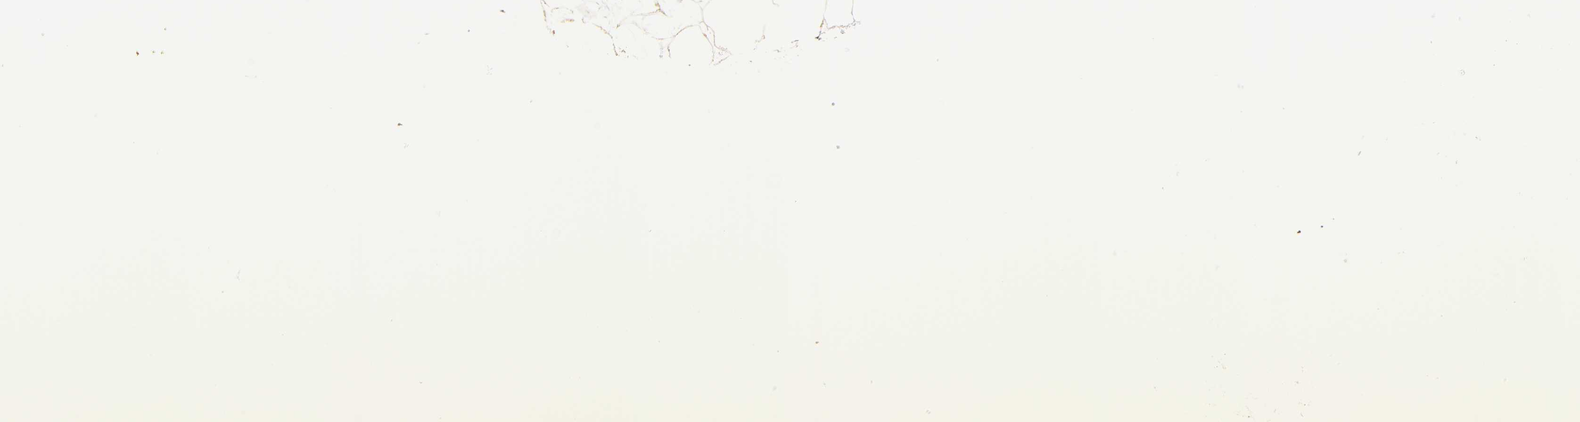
{"staining": {"intensity": "moderate", "quantity": "25%-75%", "location": "cytoplasmic/membranous"}, "tissue": "adipose tissue", "cell_type": "Adipocytes", "image_type": "normal", "snomed": [{"axis": "morphology", "description": "Normal tissue, NOS"}, {"axis": "topography", "description": "Breast"}], "caption": "IHC image of normal adipose tissue stained for a protein (brown), which exhibits medium levels of moderate cytoplasmic/membranous staining in about 25%-75% of adipocytes.", "gene": "ECH1", "patient": {"sex": "female", "age": 22}}